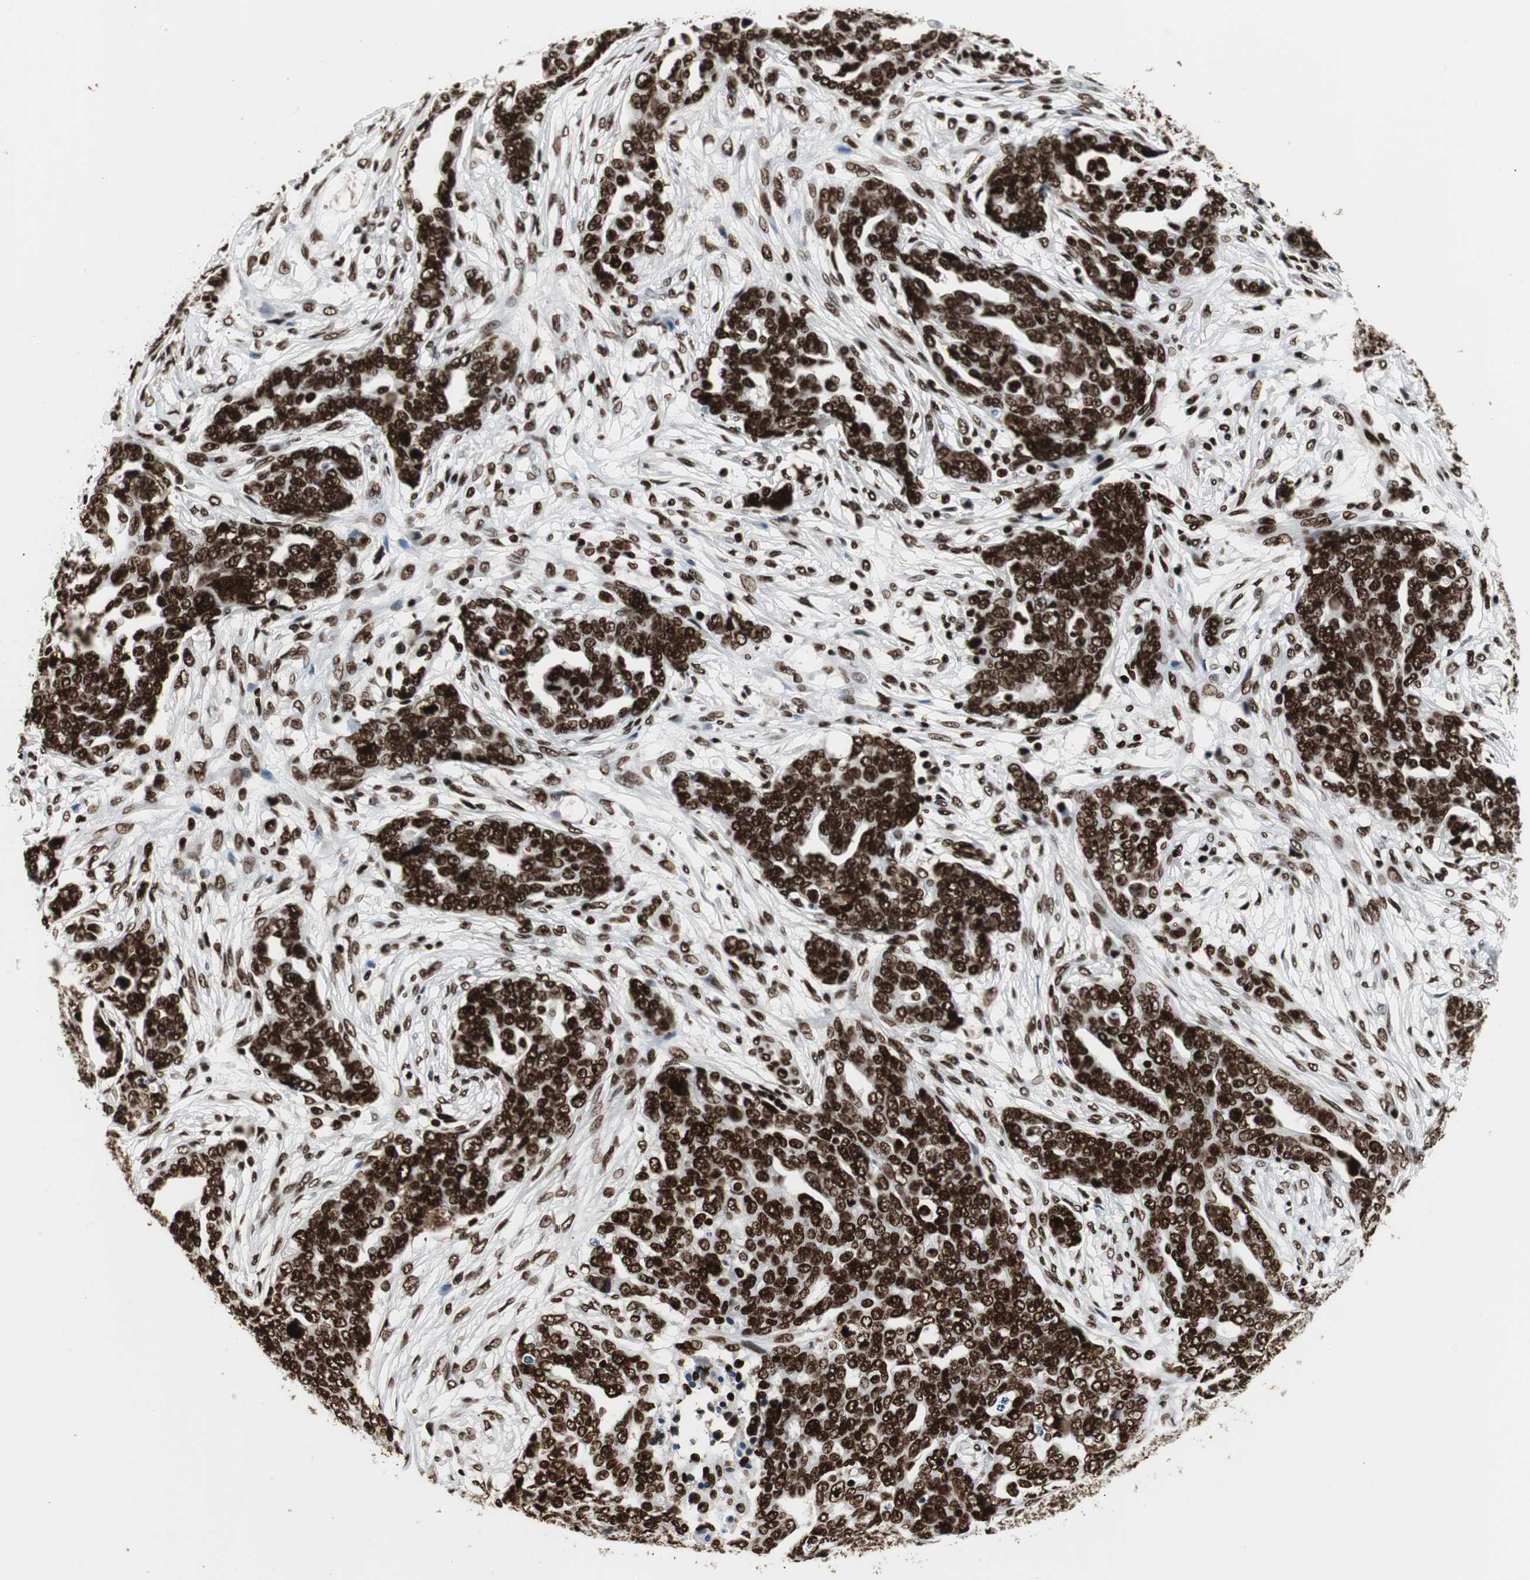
{"staining": {"intensity": "strong", "quantity": ">75%", "location": "nuclear"}, "tissue": "ovarian cancer", "cell_type": "Tumor cells", "image_type": "cancer", "snomed": [{"axis": "morphology", "description": "Normal tissue, NOS"}, {"axis": "morphology", "description": "Cystadenocarcinoma, serous, NOS"}, {"axis": "topography", "description": "Fallopian tube"}, {"axis": "topography", "description": "Ovary"}], "caption": "Human ovarian serous cystadenocarcinoma stained with a protein marker reveals strong staining in tumor cells.", "gene": "MTA2", "patient": {"sex": "female", "age": 56}}